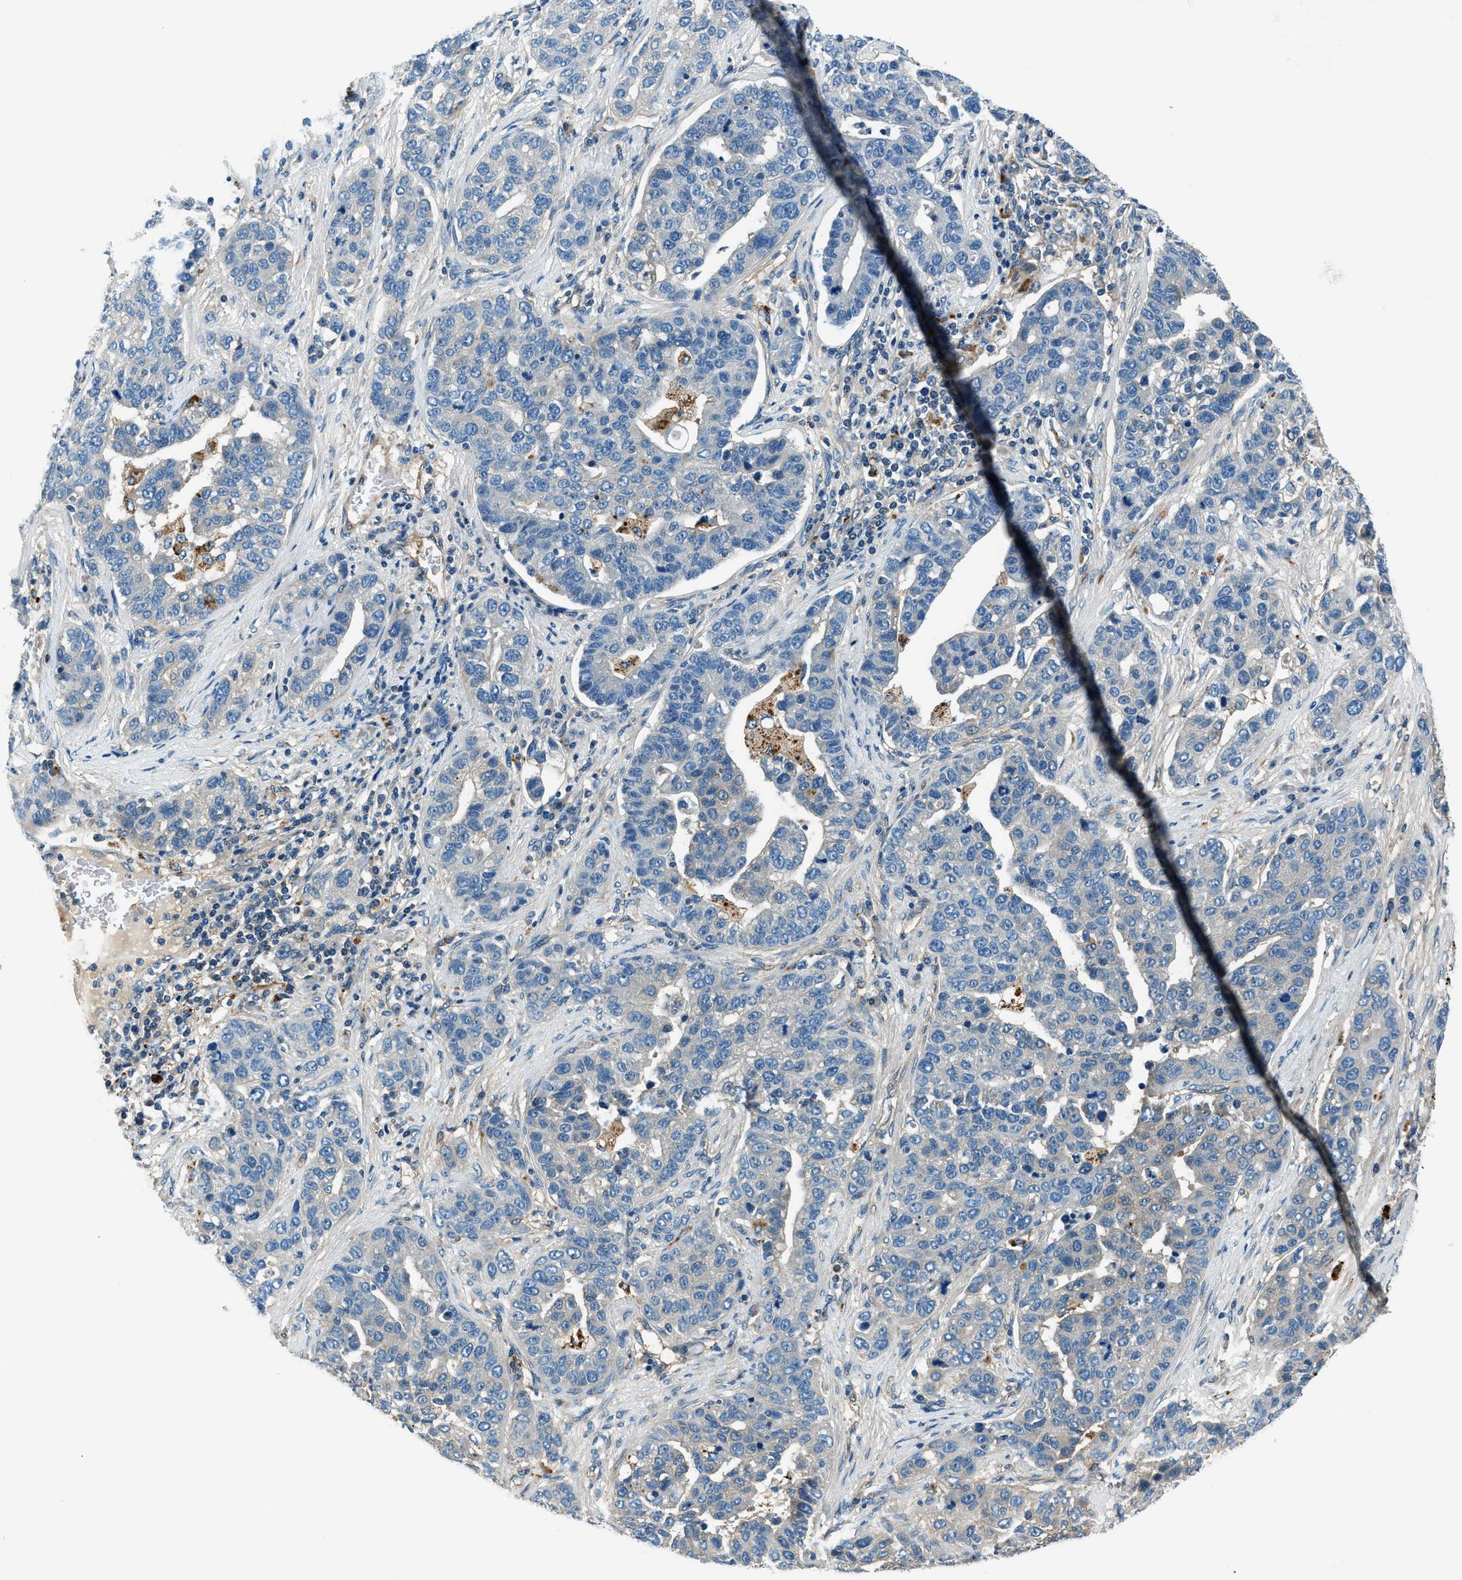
{"staining": {"intensity": "negative", "quantity": "none", "location": "none"}, "tissue": "pancreatic cancer", "cell_type": "Tumor cells", "image_type": "cancer", "snomed": [{"axis": "morphology", "description": "Adenocarcinoma, NOS"}, {"axis": "topography", "description": "Pancreas"}], "caption": "This is a micrograph of immunohistochemistry (IHC) staining of pancreatic adenocarcinoma, which shows no staining in tumor cells.", "gene": "SLC19A2", "patient": {"sex": "female", "age": 61}}